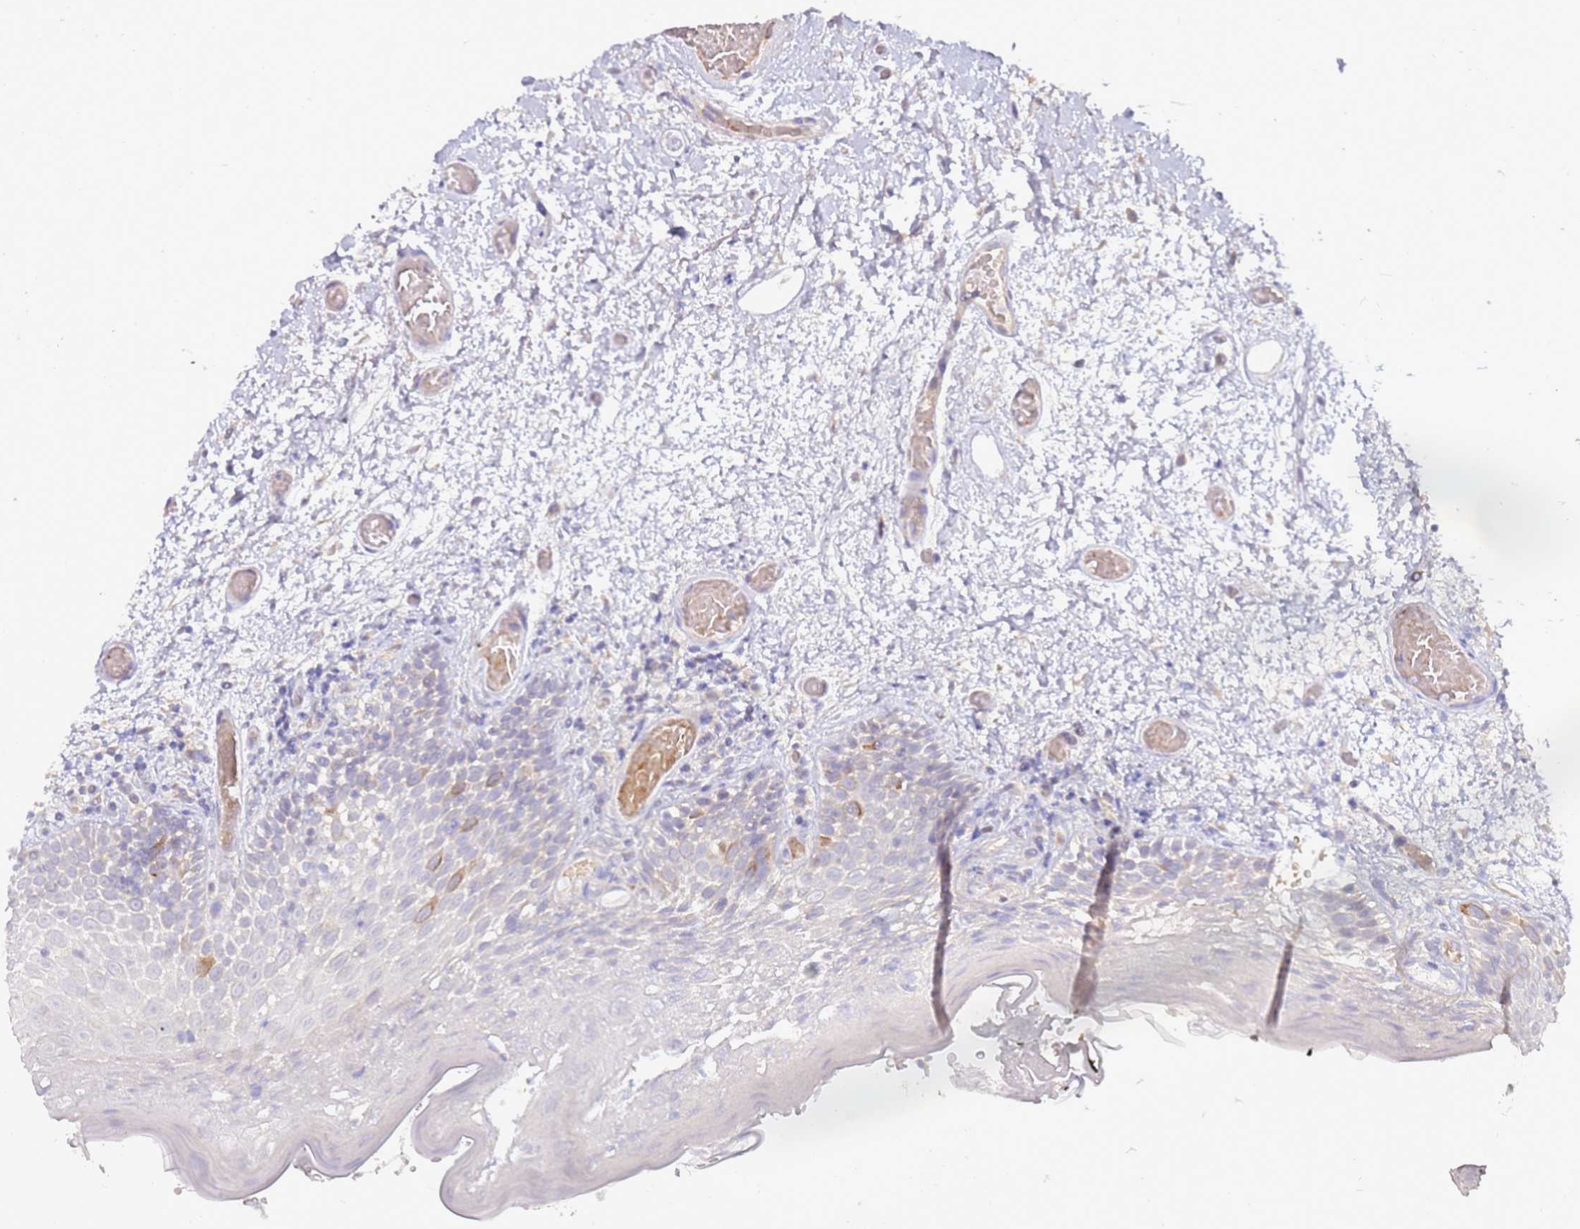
{"staining": {"intensity": "moderate", "quantity": "<25%", "location": "cytoplasmic/membranous"}, "tissue": "oral mucosa", "cell_type": "Squamous epithelial cells", "image_type": "normal", "snomed": [{"axis": "morphology", "description": "Normal tissue, NOS"}, {"axis": "morphology", "description": "Squamous cell carcinoma, NOS"}, {"axis": "topography", "description": "Oral tissue"}, {"axis": "topography", "description": "Tounge, NOS"}, {"axis": "topography", "description": "Head-Neck"}], "caption": "Moderate cytoplasmic/membranous staining is seen in approximately <25% of squamous epithelial cells in normal oral mucosa.", "gene": "NMUR2", "patient": {"sex": "male", "age": 76}}